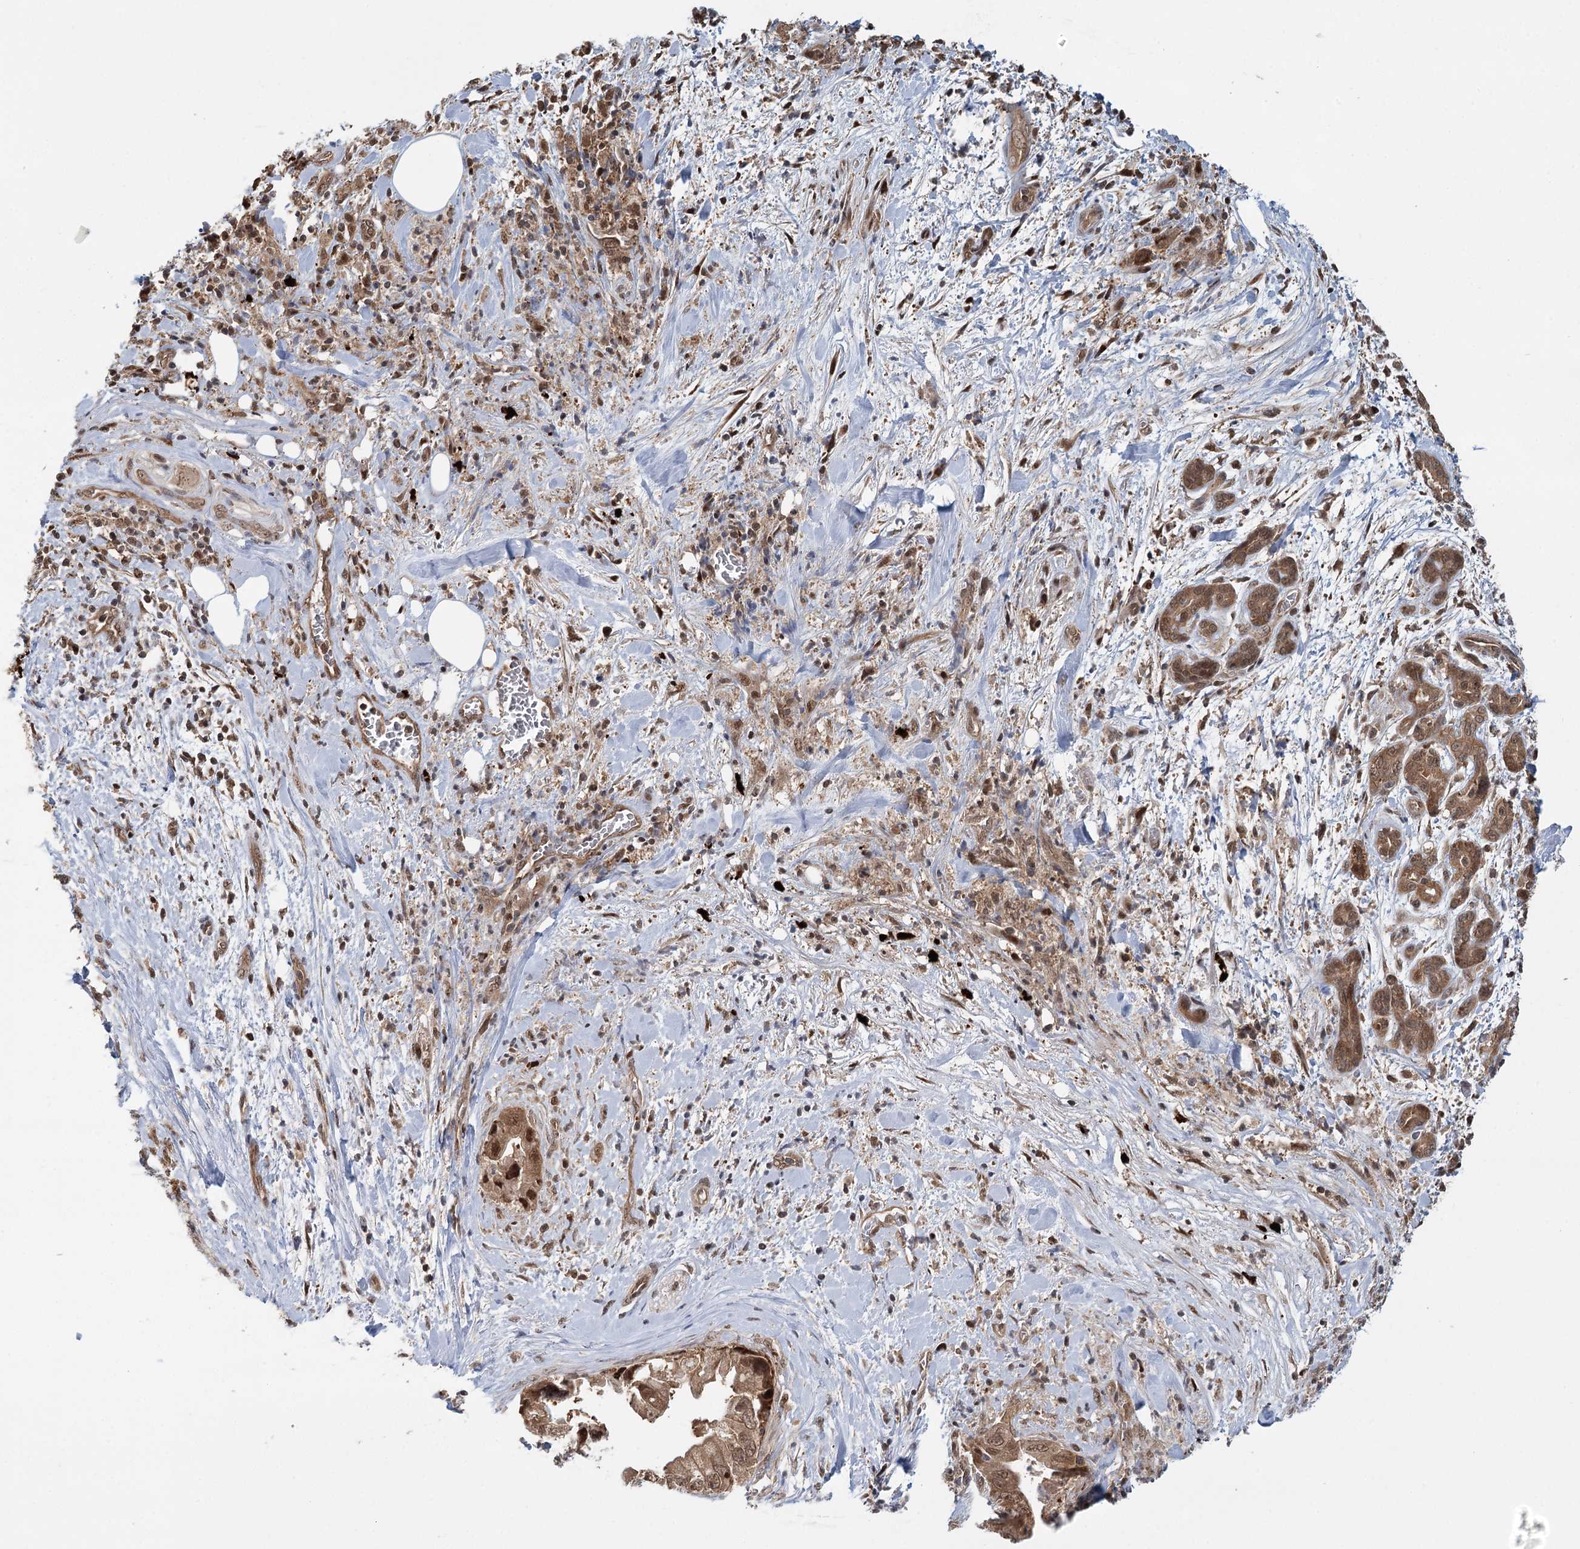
{"staining": {"intensity": "moderate", "quantity": ">75%", "location": "cytoplasmic/membranous,nuclear"}, "tissue": "pancreatic cancer", "cell_type": "Tumor cells", "image_type": "cancer", "snomed": [{"axis": "morphology", "description": "Adenocarcinoma, NOS"}, {"axis": "topography", "description": "Pancreas"}], "caption": "The image displays a brown stain indicating the presence of a protein in the cytoplasmic/membranous and nuclear of tumor cells in adenocarcinoma (pancreatic).", "gene": "N6AMT1", "patient": {"sex": "female", "age": 78}}